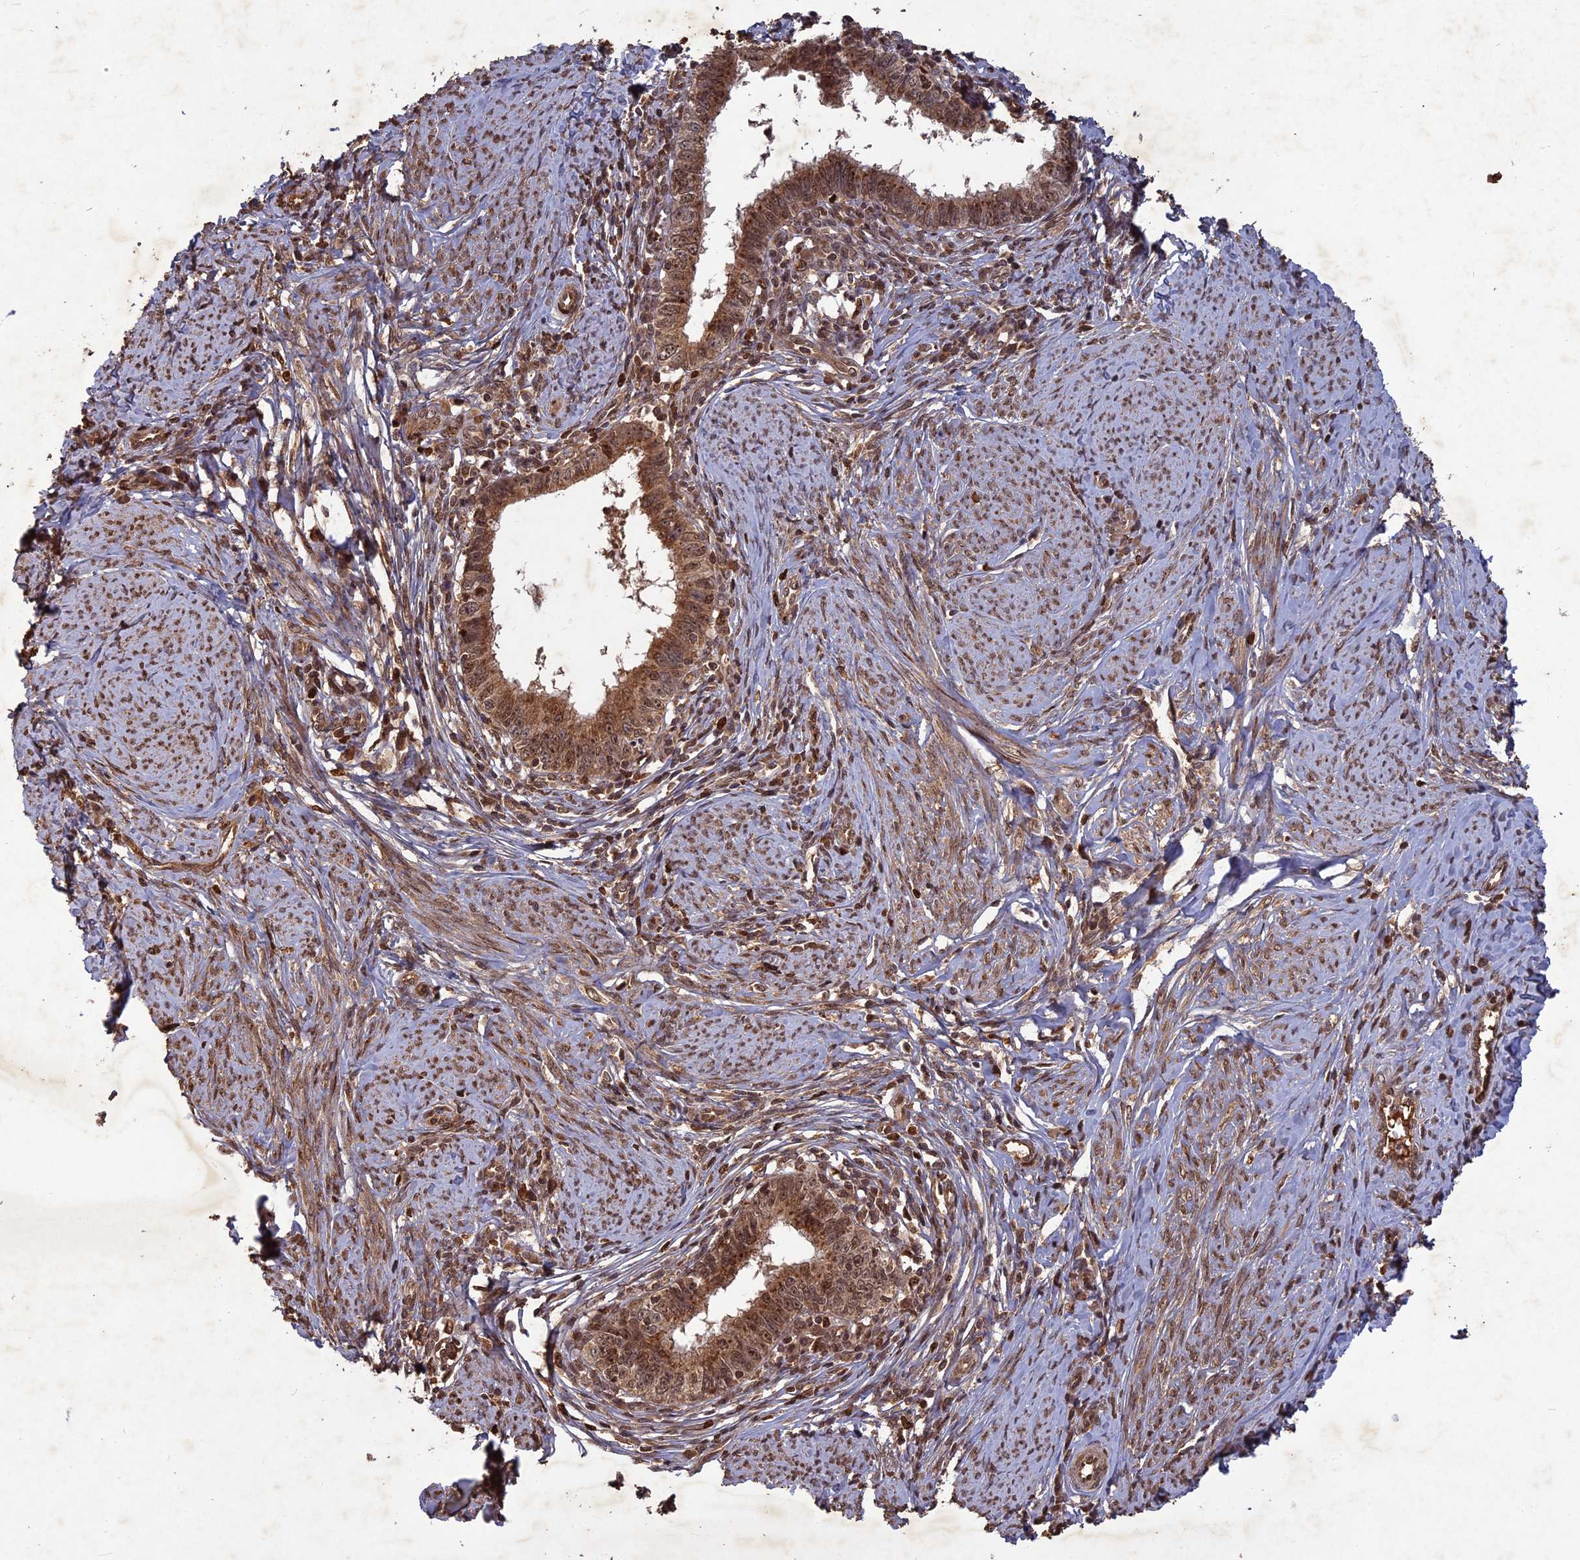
{"staining": {"intensity": "moderate", "quantity": ">75%", "location": "cytoplasmic/membranous,nuclear"}, "tissue": "cervical cancer", "cell_type": "Tumor cells", "image_type": "cancer", "snomed": [{"axis": "morphology", "description": "Adenocarcinoma, NOS"}, {"axis": "topography", "description": "Cervix"}], "caption": "IHC of human cervical cancer (adenocarcinoma) displays medium levels of moderate cytoplasmic/membranous and nuclear positivity in approximately >75% of tumor cells.", "gene": "SRMS", "patient": {"sex": "female", "age": 36}}